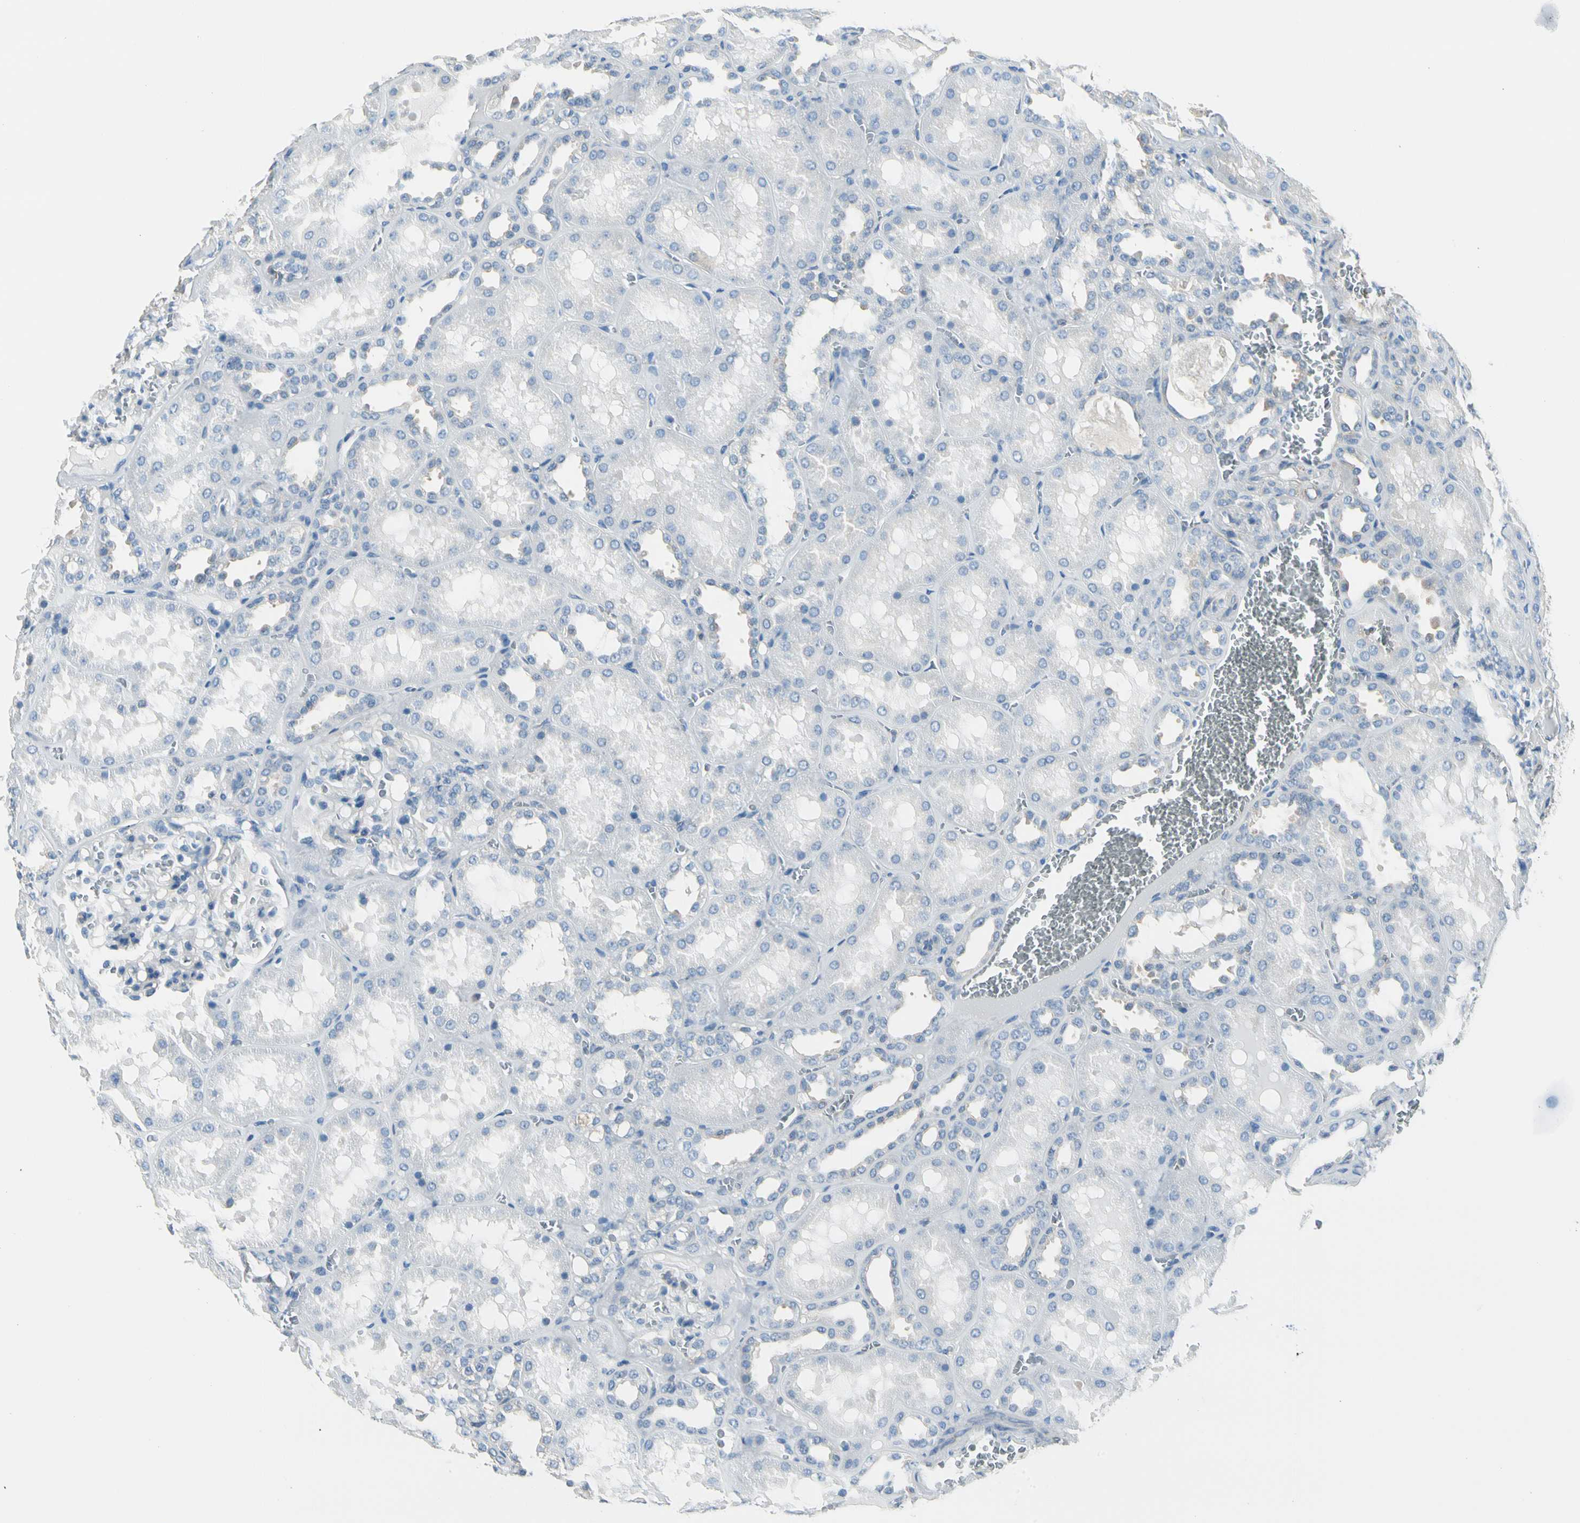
{"staining": {"intensity": "negative", "quantity": "none", "location": "none"}, "tissue": "kidney", "cell_type": "Cells in glomeruli", "image_type": "normal", "snomed": [{"axis": "morphology", "description": "Normal tissue, NOS"}, {"axis": "topography", "description": "Kidney"}], "caption": "Human kidney stained for a protein using immunohistochemistry displays no expression in cells in glomeruli.", "gene": "CAPZA2", "patient": {"sex": "female", "age": 52}}